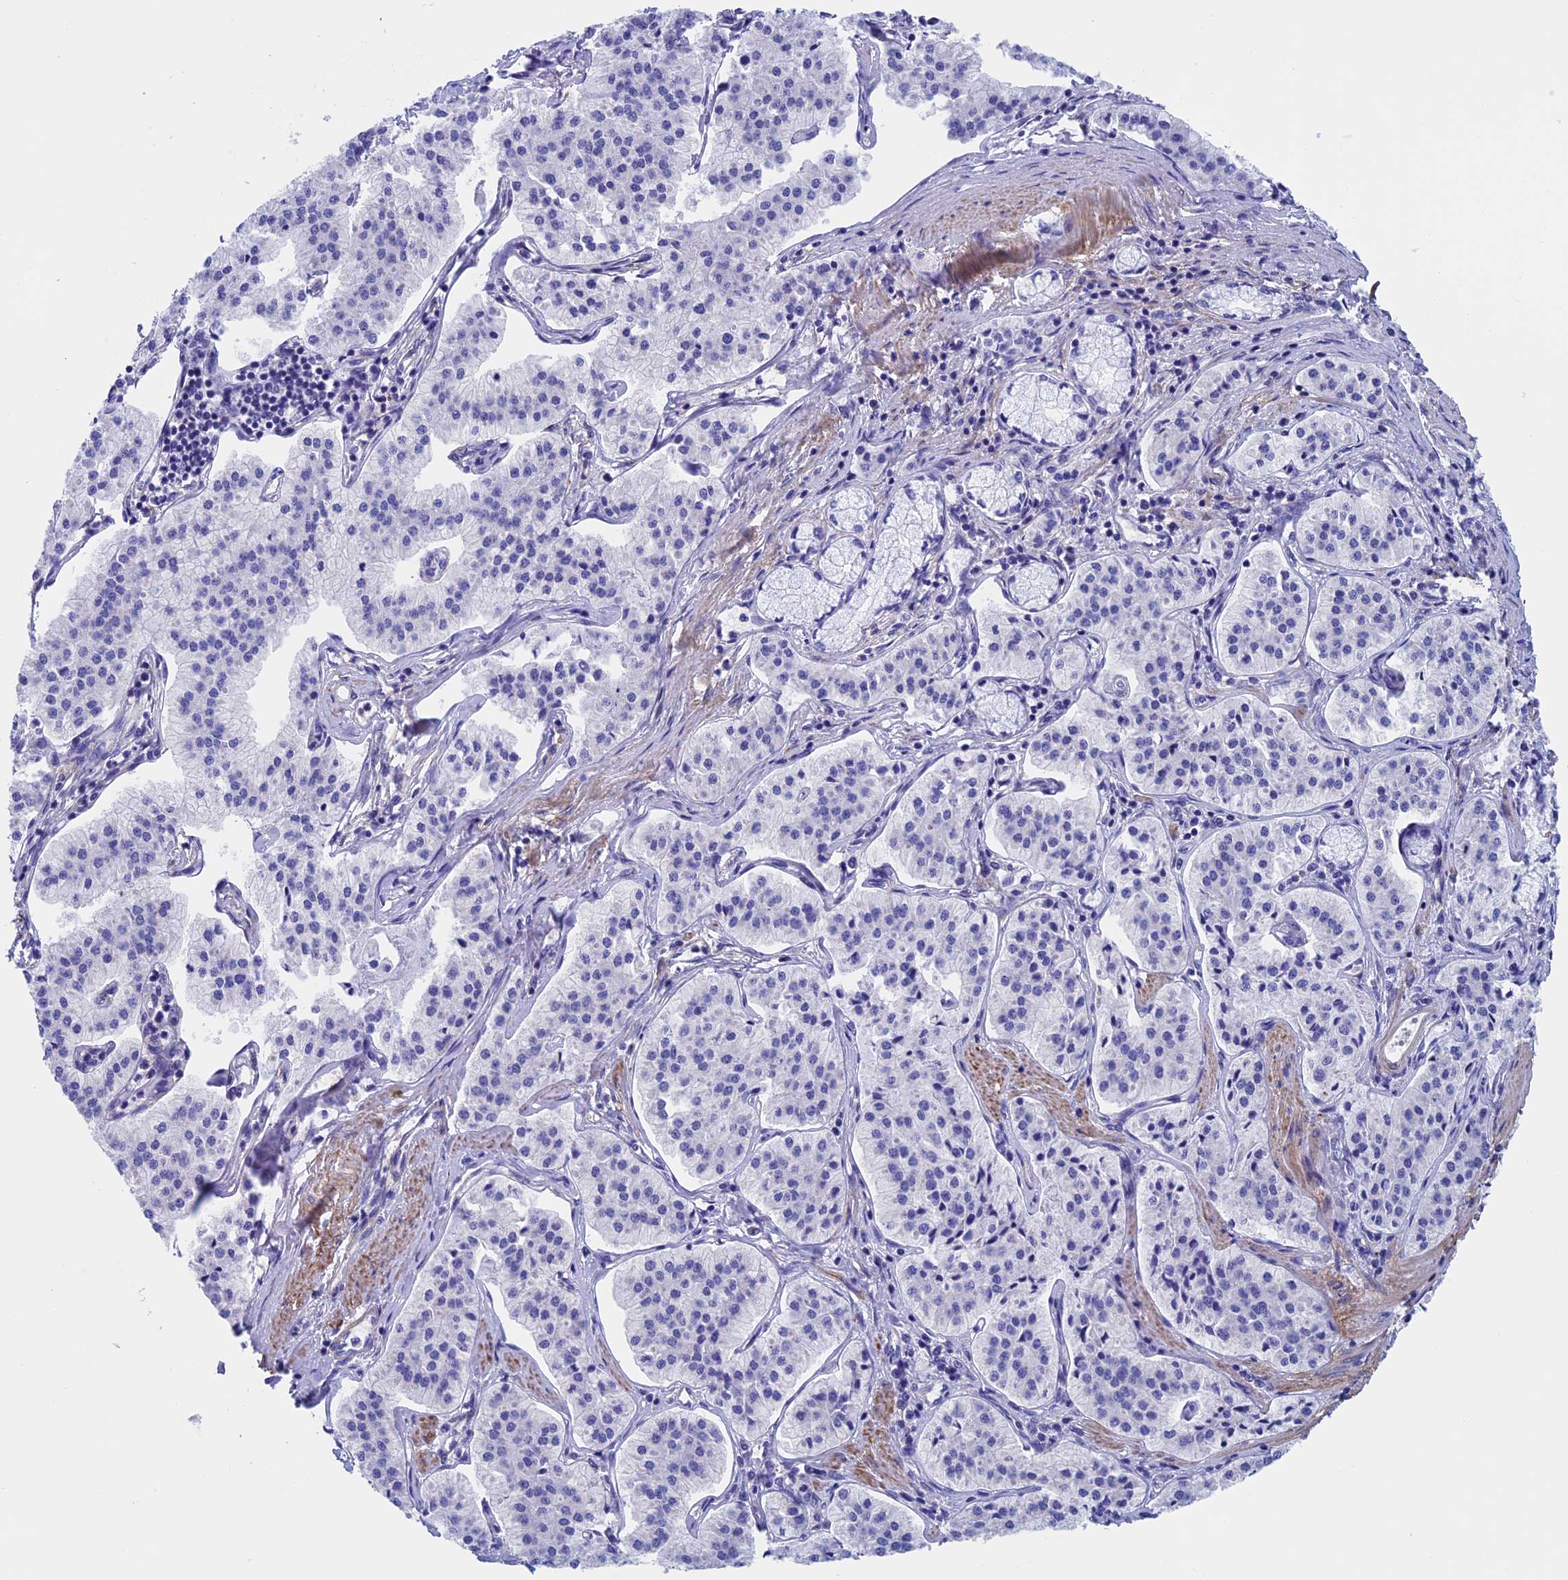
{"staining": {"intensity": "negative", "quantity": "none", "location": "none"}, "tissue": "pancreatic cancer", "cell_type": "Tumor cells", "image_type": "cancer", "snomed": [{"axis": "morphology", "description": "Adenocarcinoma, NOS"}, {"axis": "topography", "description": "Pancreas"}], "caption": "A micrograph of human pancreatic cancer (adenocarcinoma) is negative for staining in tumor cells.", "gene": "ADH7", "patient": {"sex": "female", "age": 50}}